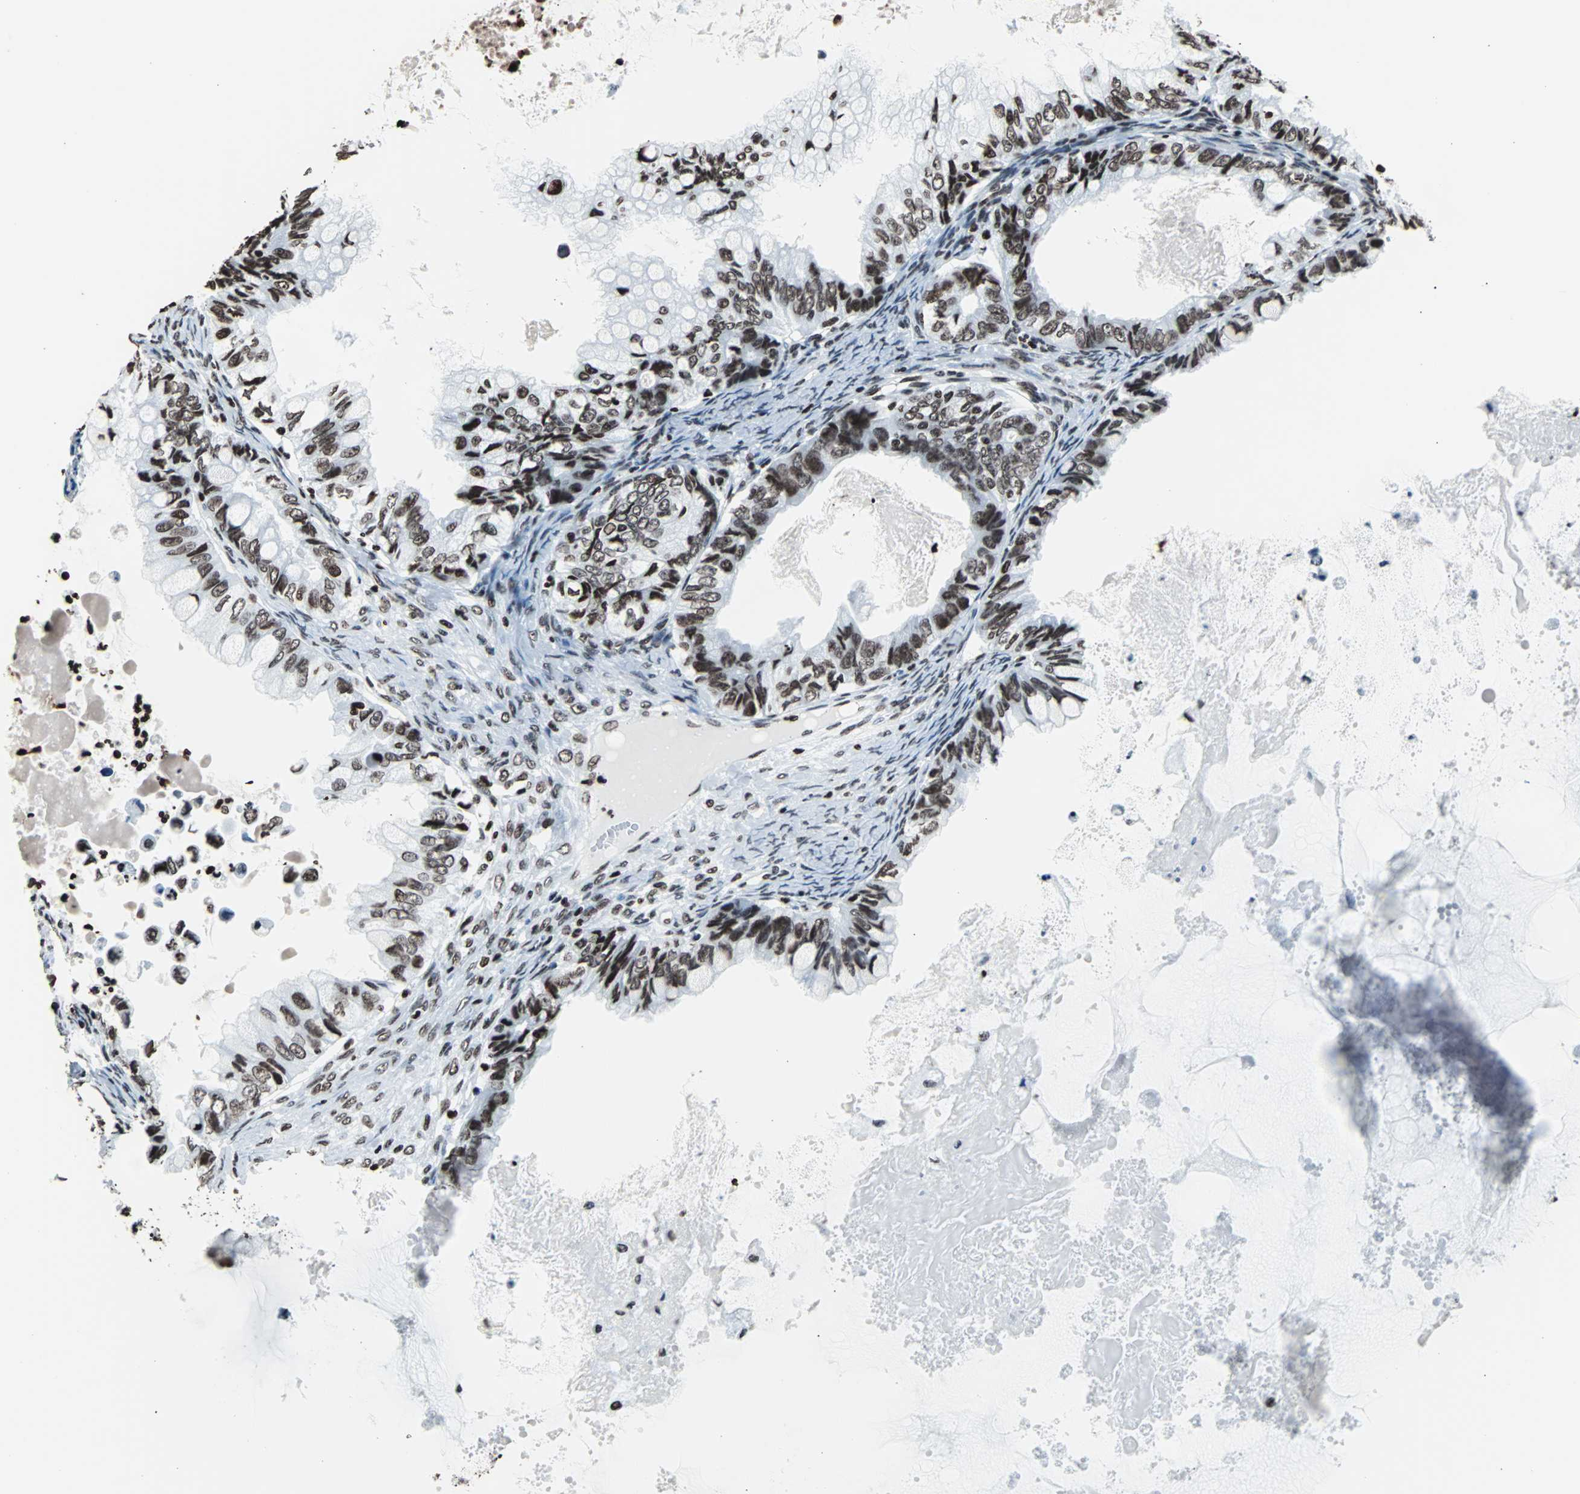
{"staining": {"intensity": "strong", "quantity": ">75%", "location": "nuclear"}, "tissue": "ovarian cancer", "cell_type": "Tumor cells", "image_type": "cancer", "snomed": [{"axis": "morphology", "description": "Cystadenocarcinoma, mucinous, NOS"}, {"axis": "topography", "description": "Ovary"}], "caption": "Mucinous cystadenocarcinoma (ovarian) stained for a protein (brown) exhibits strong nuclear positive positivity in approximately >75% of tumor cells.", "gene": "H2BC18", "patient": {"sex": "female", "age": 80}}